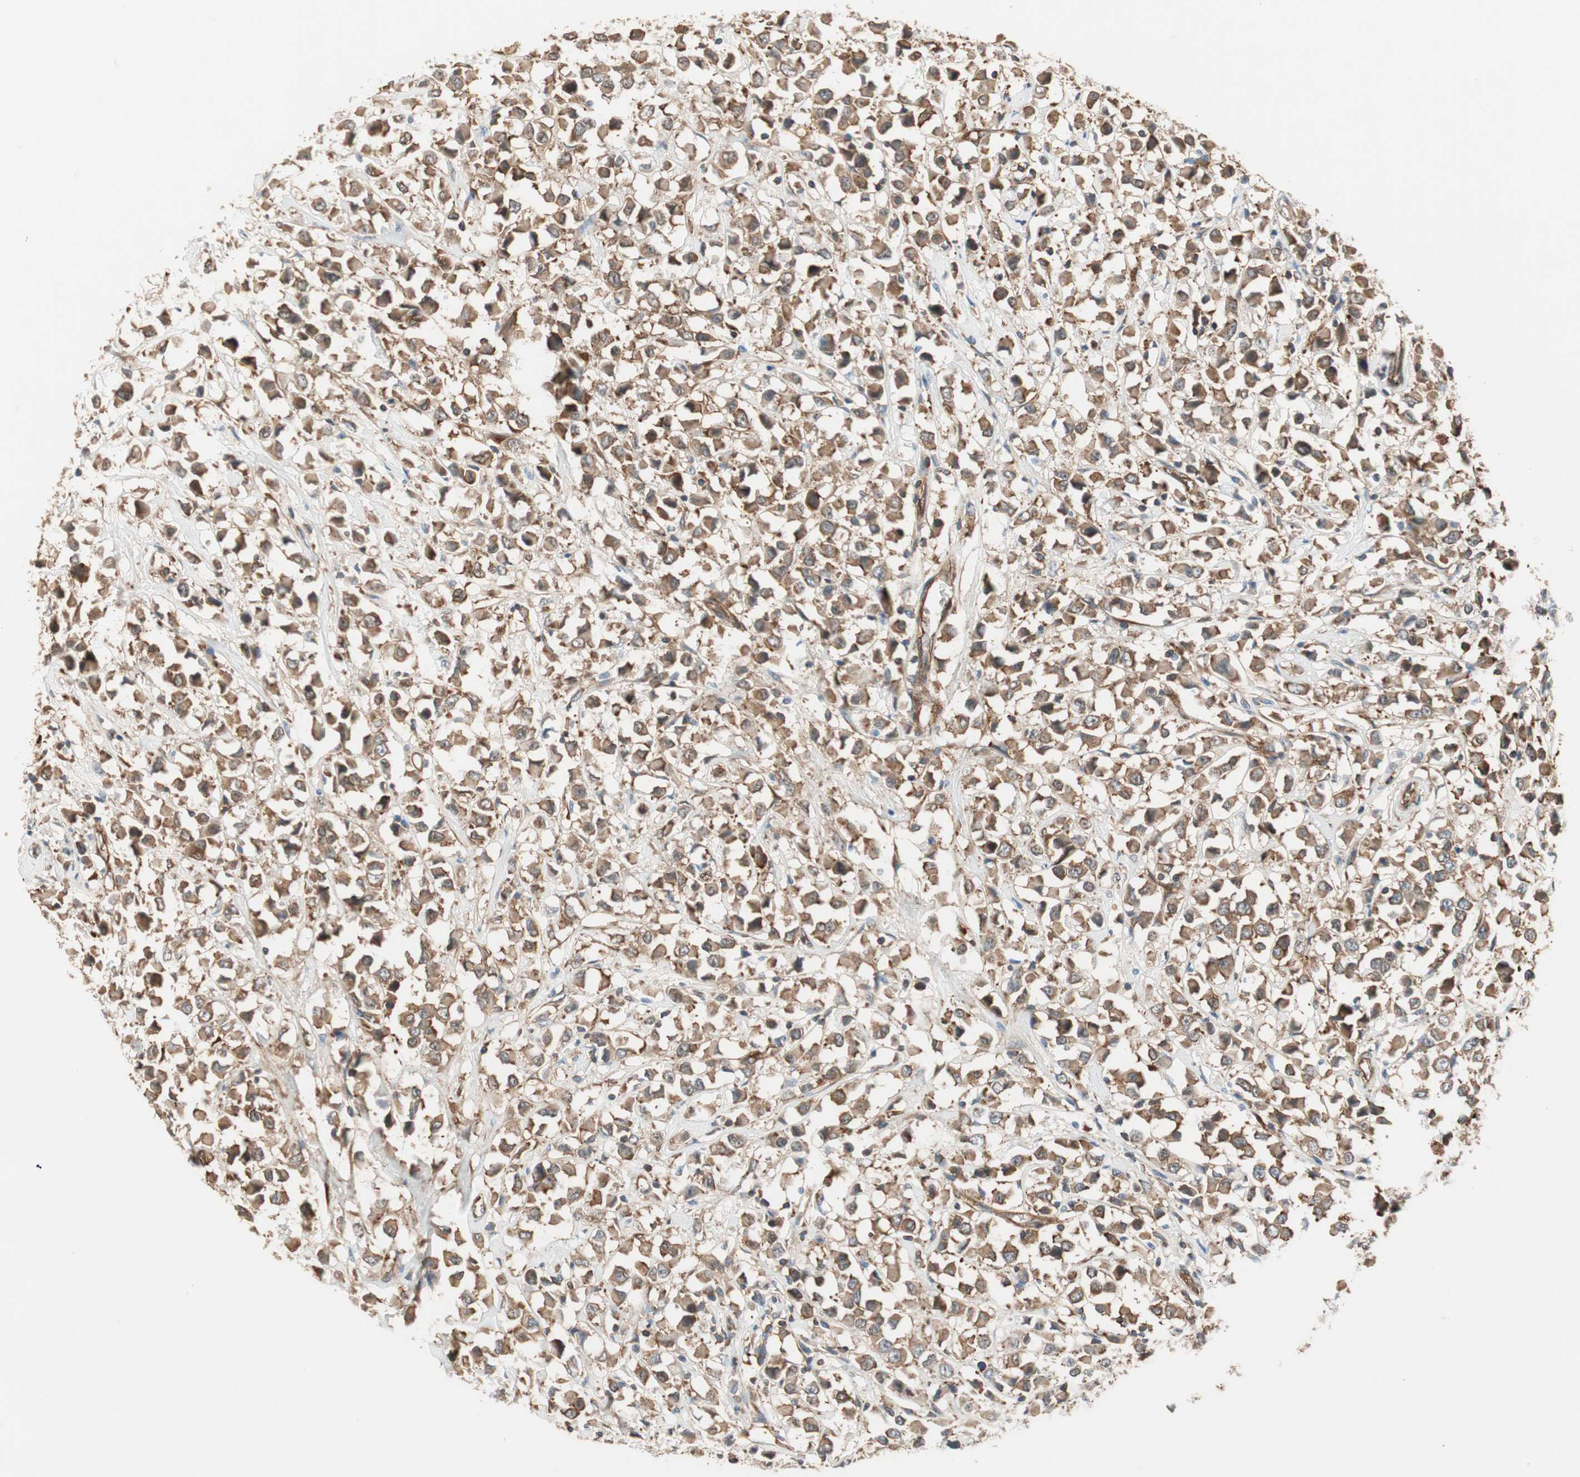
{"staining": {"intensity": "strong", "quantity": ">75%", "location": "cytoplasmic/membranous"}, "tissue": "breast cancer", "cell_type": "Tumor cells", "image_type": "cancer", "snomed": [{"axis": "morphology", "description": "Duct carcinoma"}, {"axis": "topography", "description": "Breast"}], "caption": "An immunohistochemistry (IHC) micrograph of tumor tissue is shown. Protein staining in brown shows strong cytoplasmic/membranous positivity in breast cancer (intraductal carcinoma) within tumor cells. The staining is performed using DAB brown chromogen to label protein expression. The nuclei are counter-stained blue using hematoxylin.", "gene": "WASL", "patient": {"sex": "female", "age": 61}}